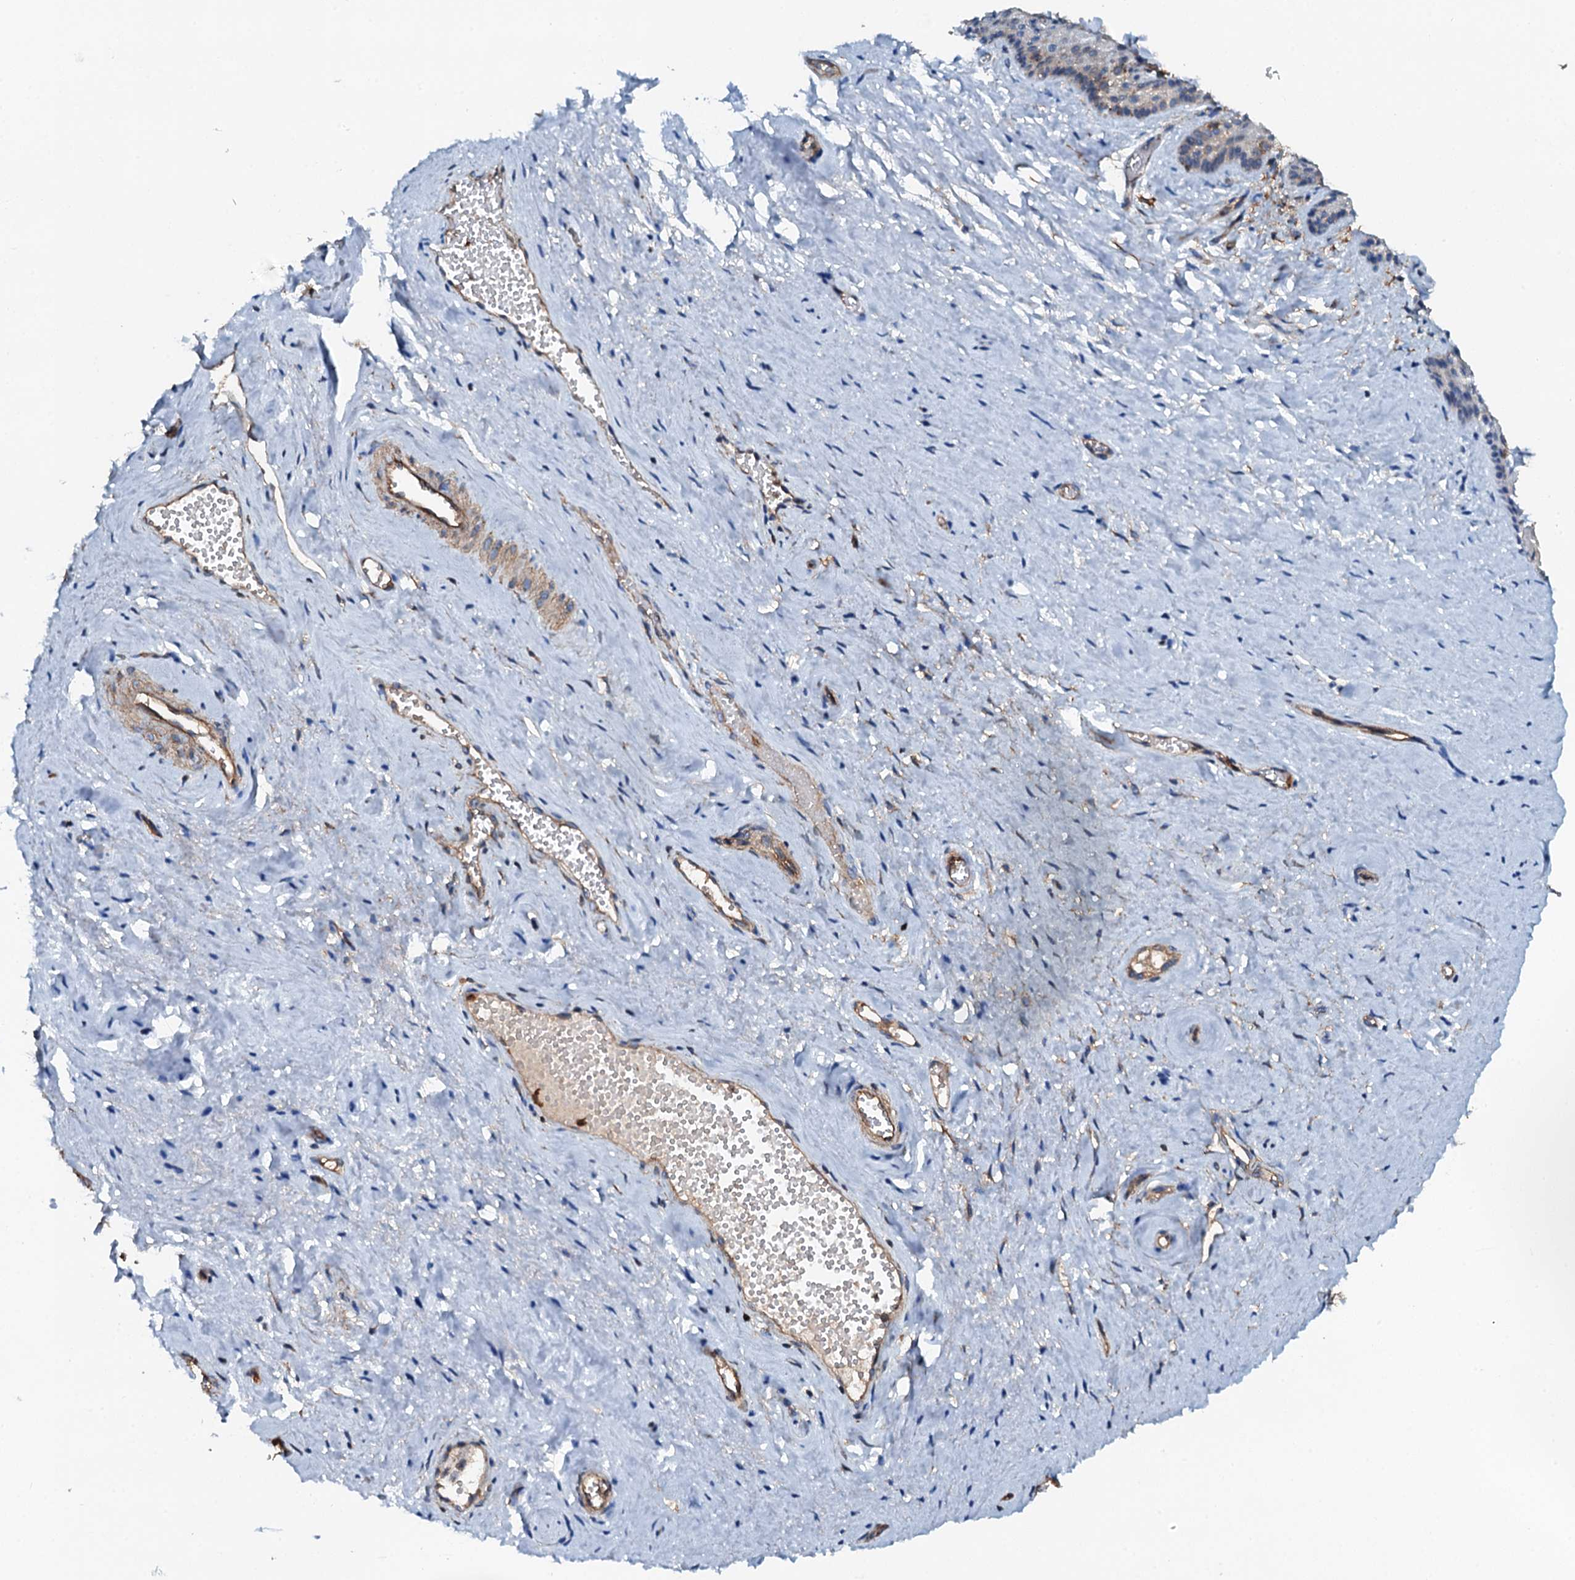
{"staining": {"intensity": "weak", "quantity": "25%-75%", "location": "cytoplasmic/membranous"}, "tissue": "vagina", "cell_type": "Squamous epithelial cells", "image_type": "normal", "snomed": [{"axis": "morphology", "description": "Normal tissue, NOS"}, {"axis": "topography", "description": "Vagina"}, {"axis": "topography", "description": "Cervix"}], "caption": "Immunohistochemistry photomicrograph of normal vagina: human vagina stained using immunohistochemistry (IHC) exhibits low levels of weak protein expression localized specifically in the cytoplasmic/membranous of squamous epithelial cells, appearing as a cytoplasmic/membranous brown color.", "gene": "GRK2", "patient": {"sex": "female", "age": 40}}